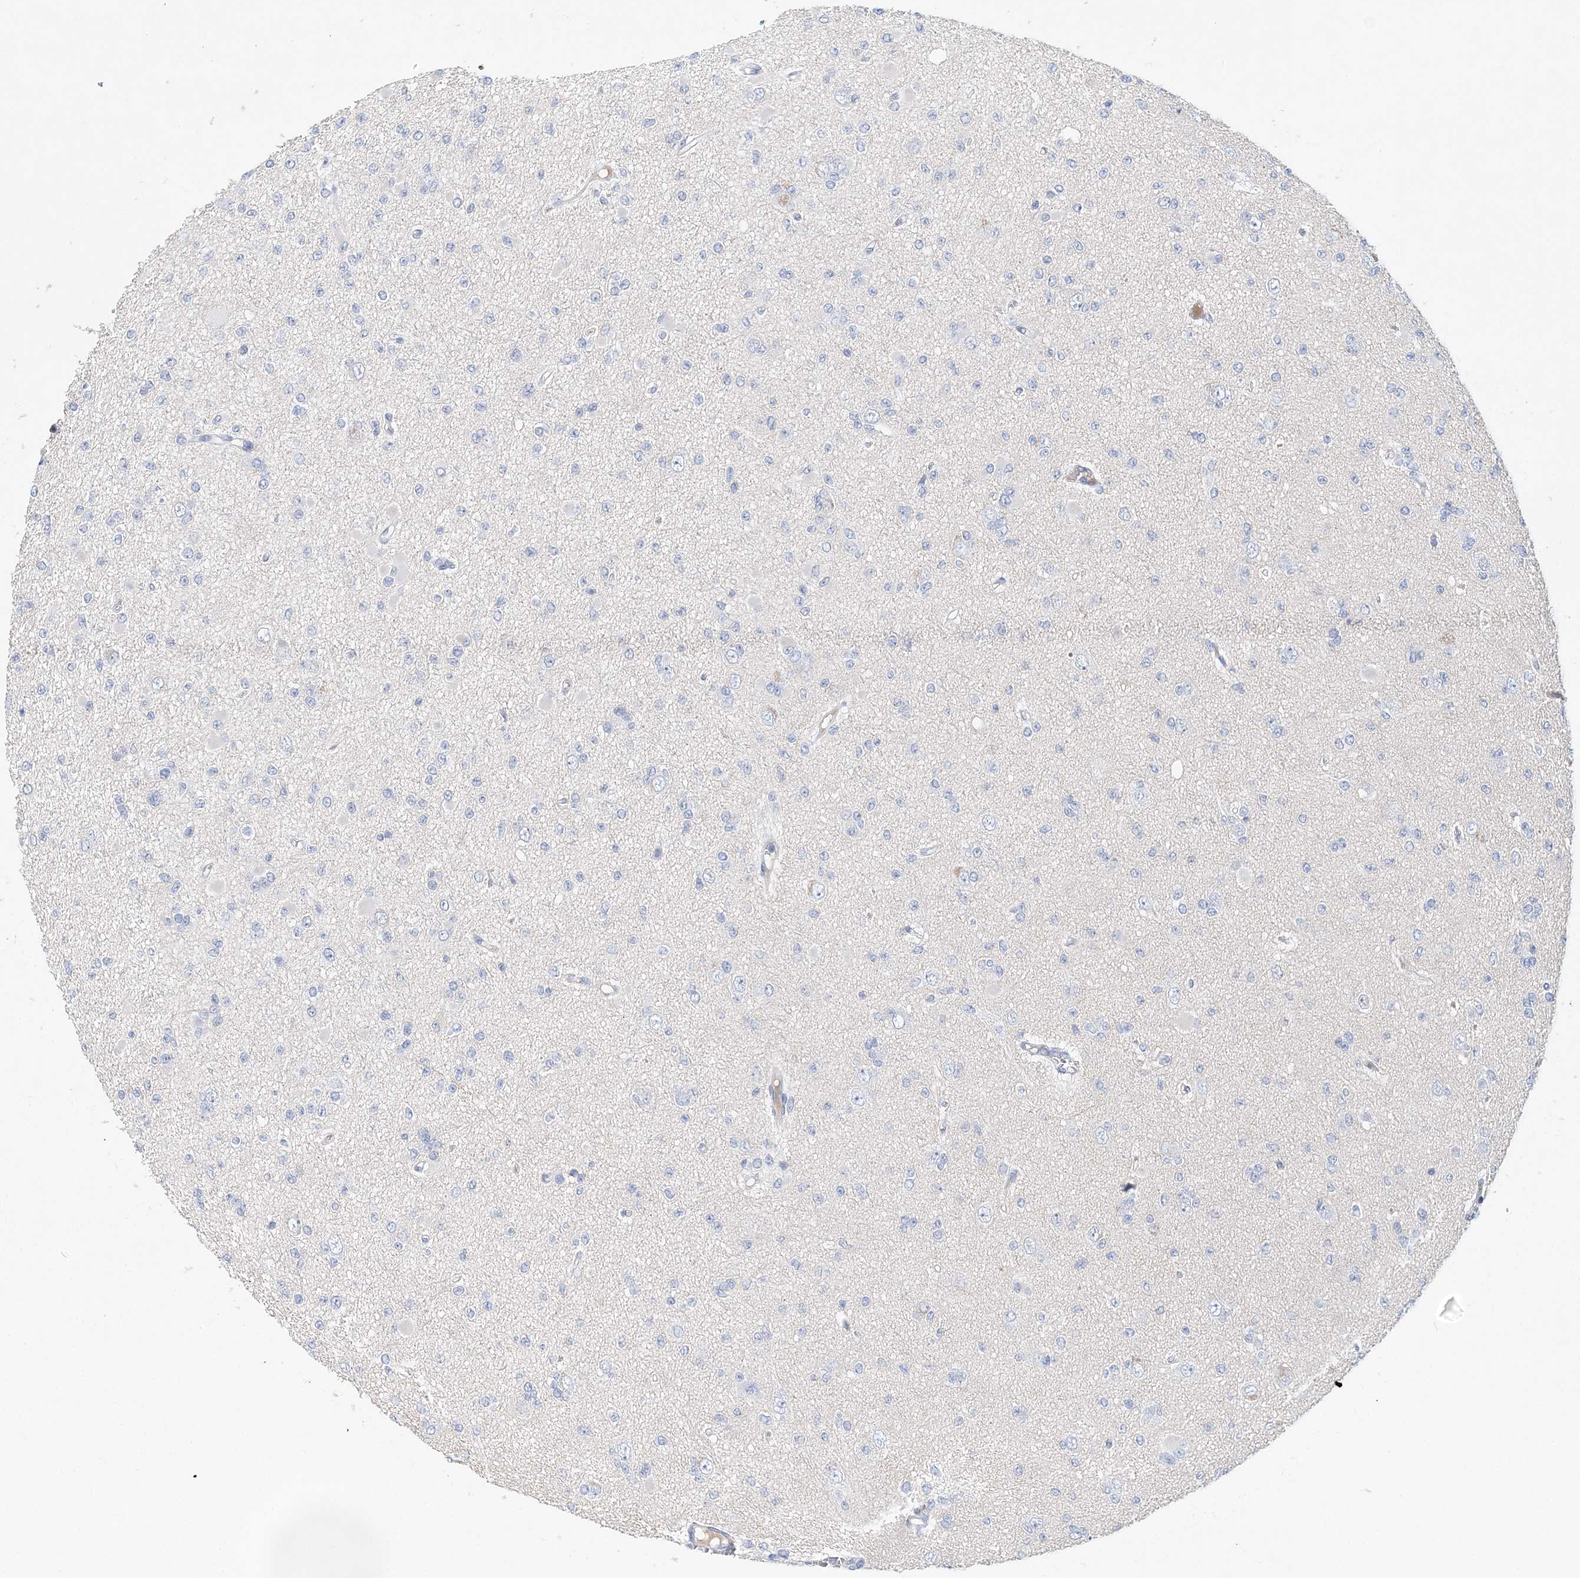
{"staining": {"intensity": "negative", "quantity": "none", "location": "none"}, "tissue": "glioma", "cell_type": "Tumor cells", "image_type": "cancer", "snomed": [{"axis": "morphology", "description": "Glioma, malignant, Low grade"}, {"axis": "topography", "description": "Brain"}], "caption": "Immunohistochemistry histopathology image of neoplastic tissue: human glioma stained with DAB (3,3'-diaminobenzidine) exhibits no significant protein staining in tumor cells.", "gene": "LRRIQ4", "patient": {"sex": "female", "age": 22}}